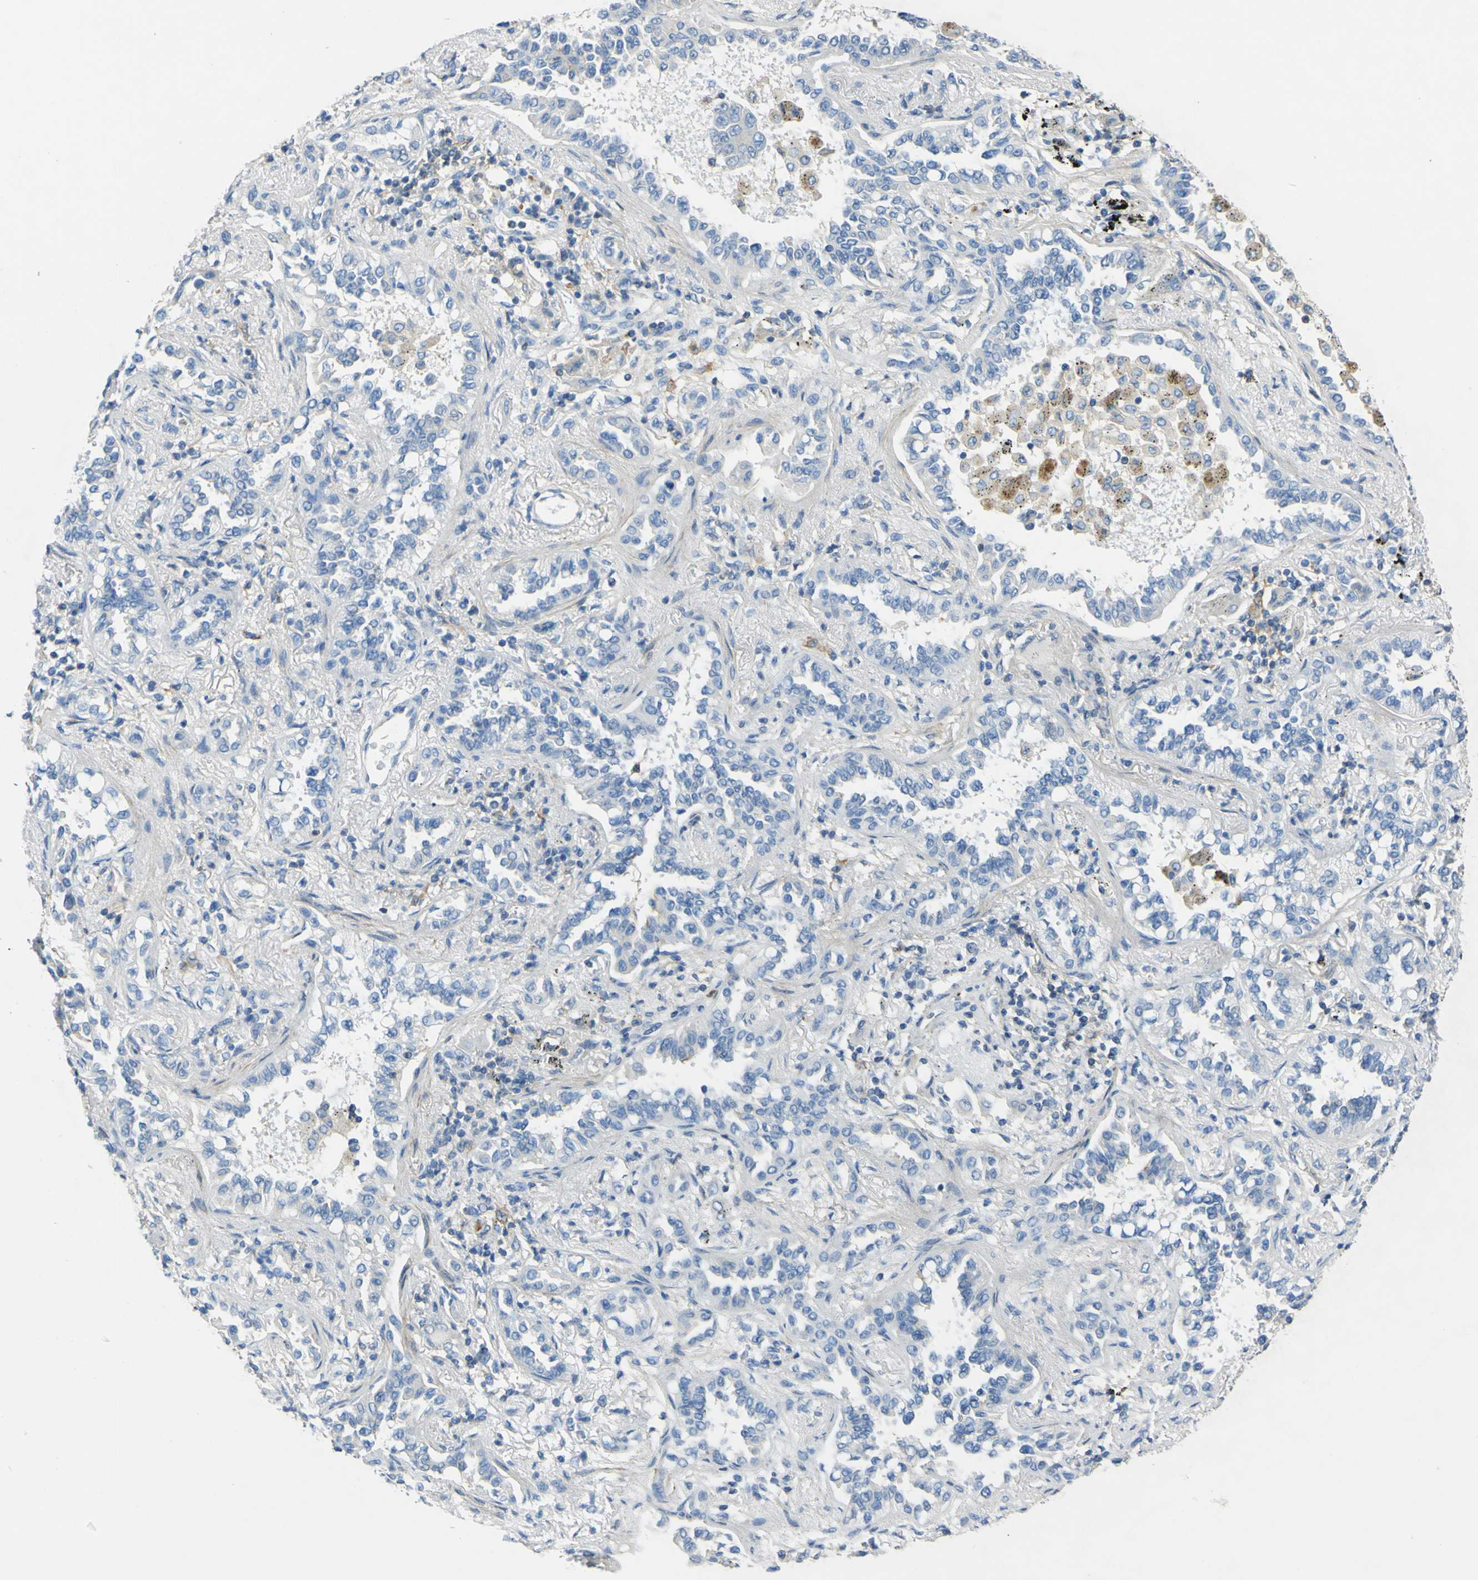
{"staining": {"intensity": "negative", "quantity": "none", "location": "none"}, "tissue": "lung cancer", "cell_type": "Tumor cells", "image_type": "cancer", "snomed": [{"axis": "morphology", "description": "Normal tissue, NOS"}, {"axis": "morphology", "description": "Adenocarcinoma, NOS"}, {"axis": "topography", "description": "Lung"}], "caption": "A micrograph of lung cancer (adenocarcinoma) stained for a protein displays no brown staining in tumor cells.", "gene": "OGN", "patient": {"sex": "male", "age": 59}}